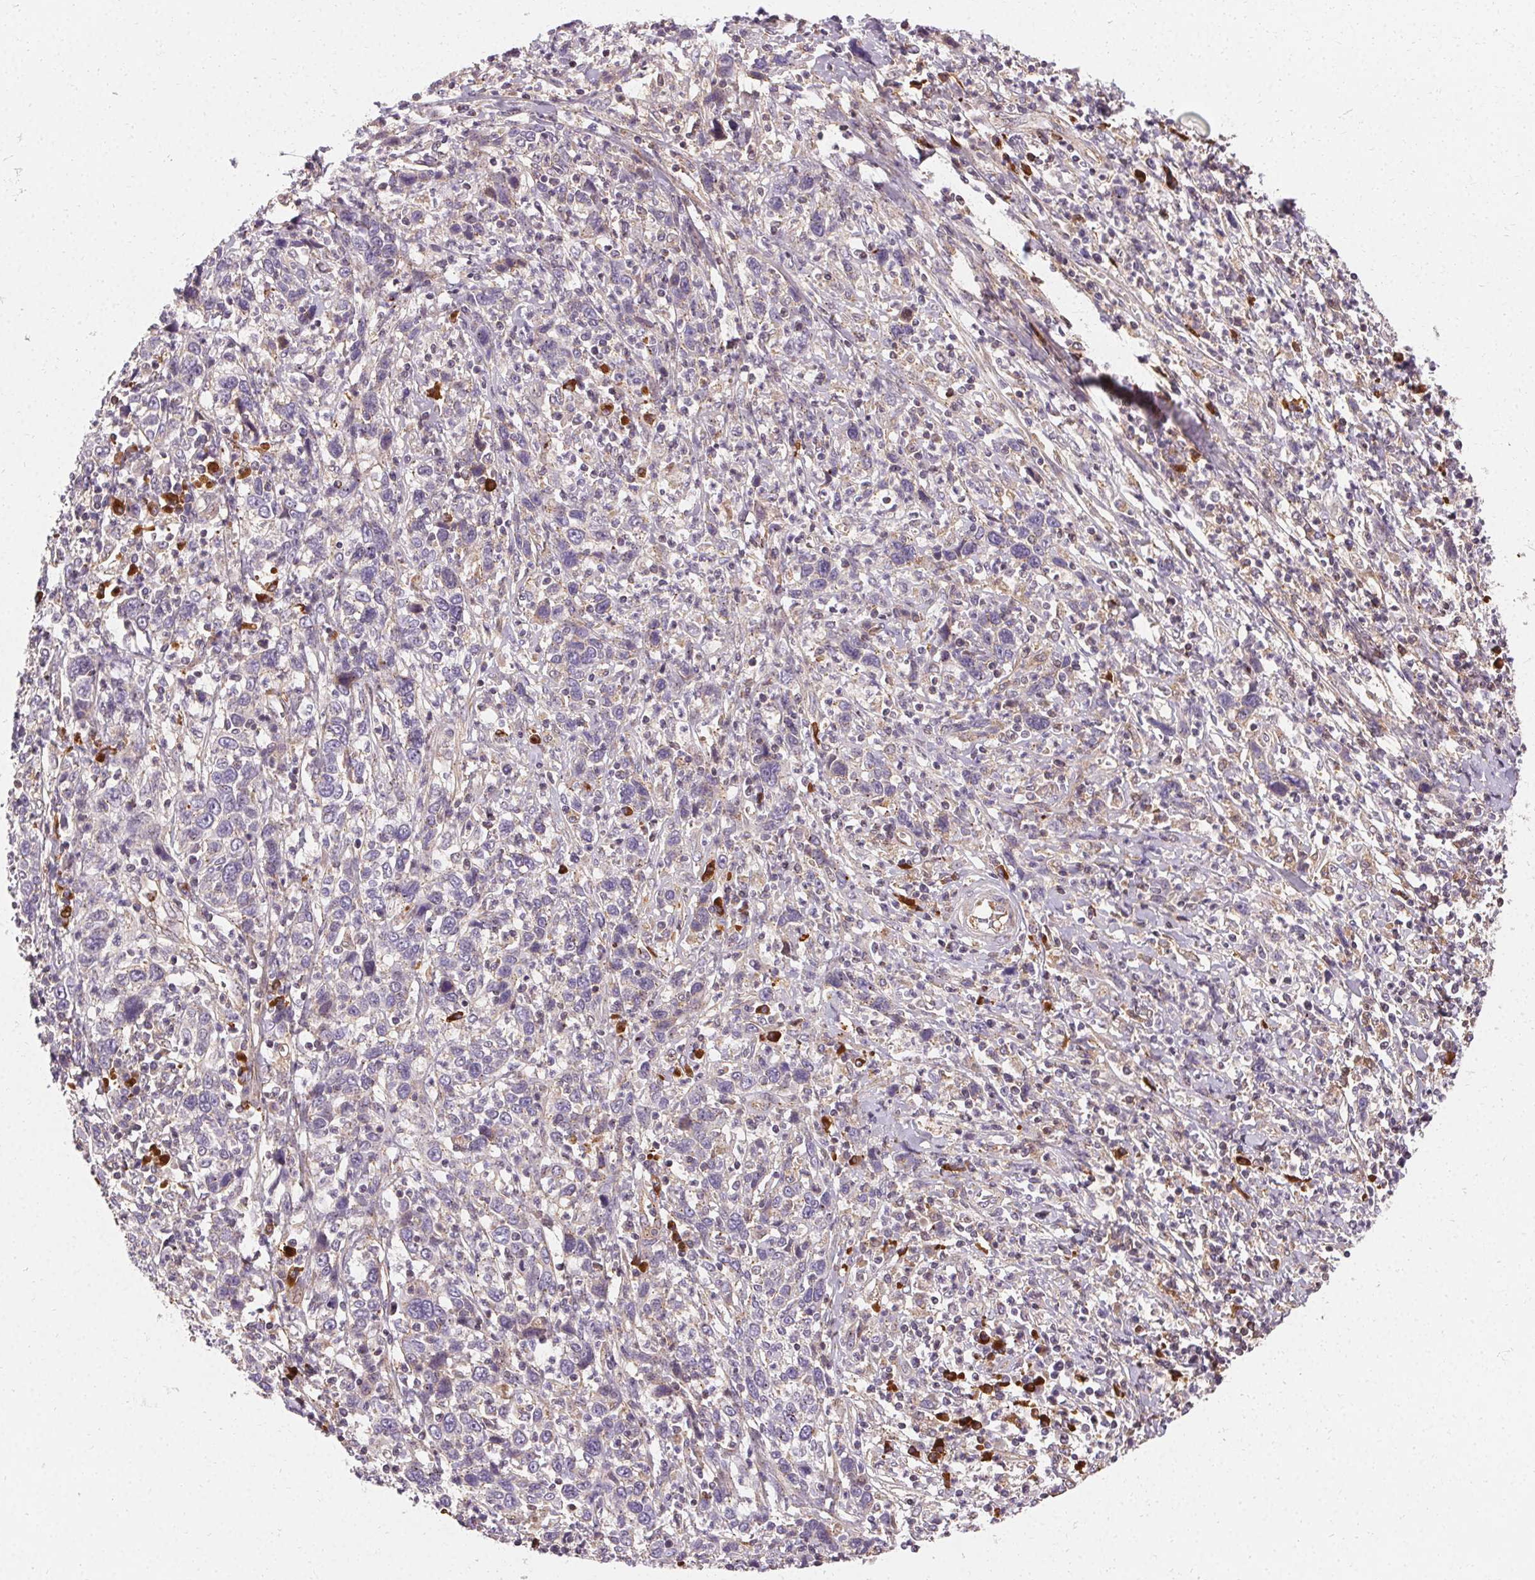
{"staining": {"intensity": "negative", "quantity": "none", "location": "none"}, "tissue": "cervical cancer", "cell_type": "Tumor cells", "image_type": "cancer", "snomed": [{"axis": "morphology", "description": "Squamous cell carcinoma, NOS"}, {"axis": "topography", "description": "Cervix"}], "caption": "This is a image of immunohistochemistry staining of cervical cancer (squamous cell carcinoma), which shows no staining in tumor cells.", "gene": "APLP1", "patient": {"sex": "female", "age": 46}}